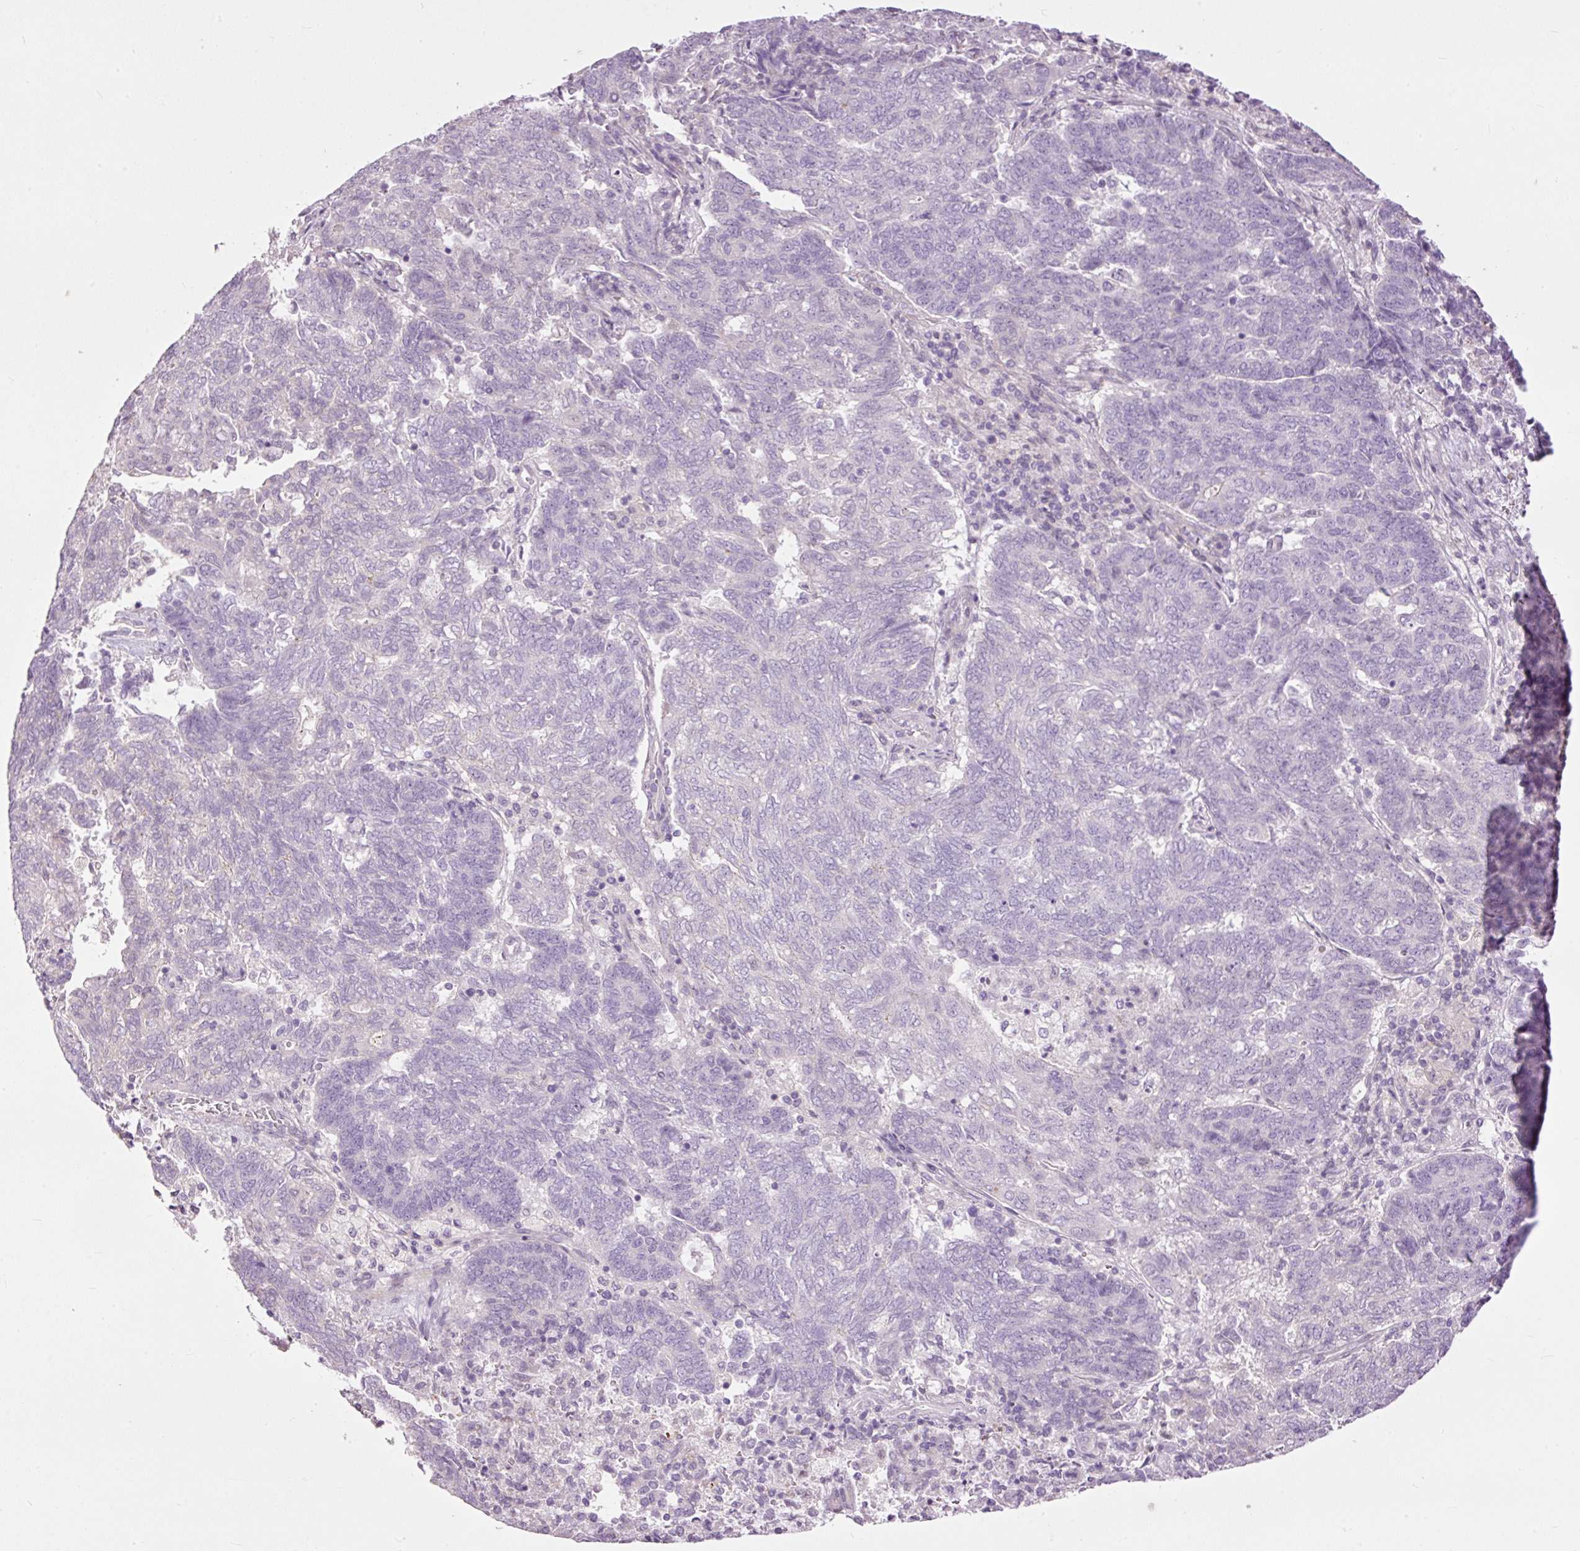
{"staining": {"intensity": "negative", "quantity": "none", "location": "none"}, "tissue": "endometrial cancer", "cell_type": "Tumor cells", "image_type": "cancer", "snomed": [{"axis": "morphology", "description": "Adenocarcinoma, NOS"}, {"axis": "topography", "description": "Endometrium"}], "caption": "Tumor cells show no significant expression in endometrial adenocarcinoma.", "gene": "FCRL4", "patient": {"sex": "female", "age": 80}}